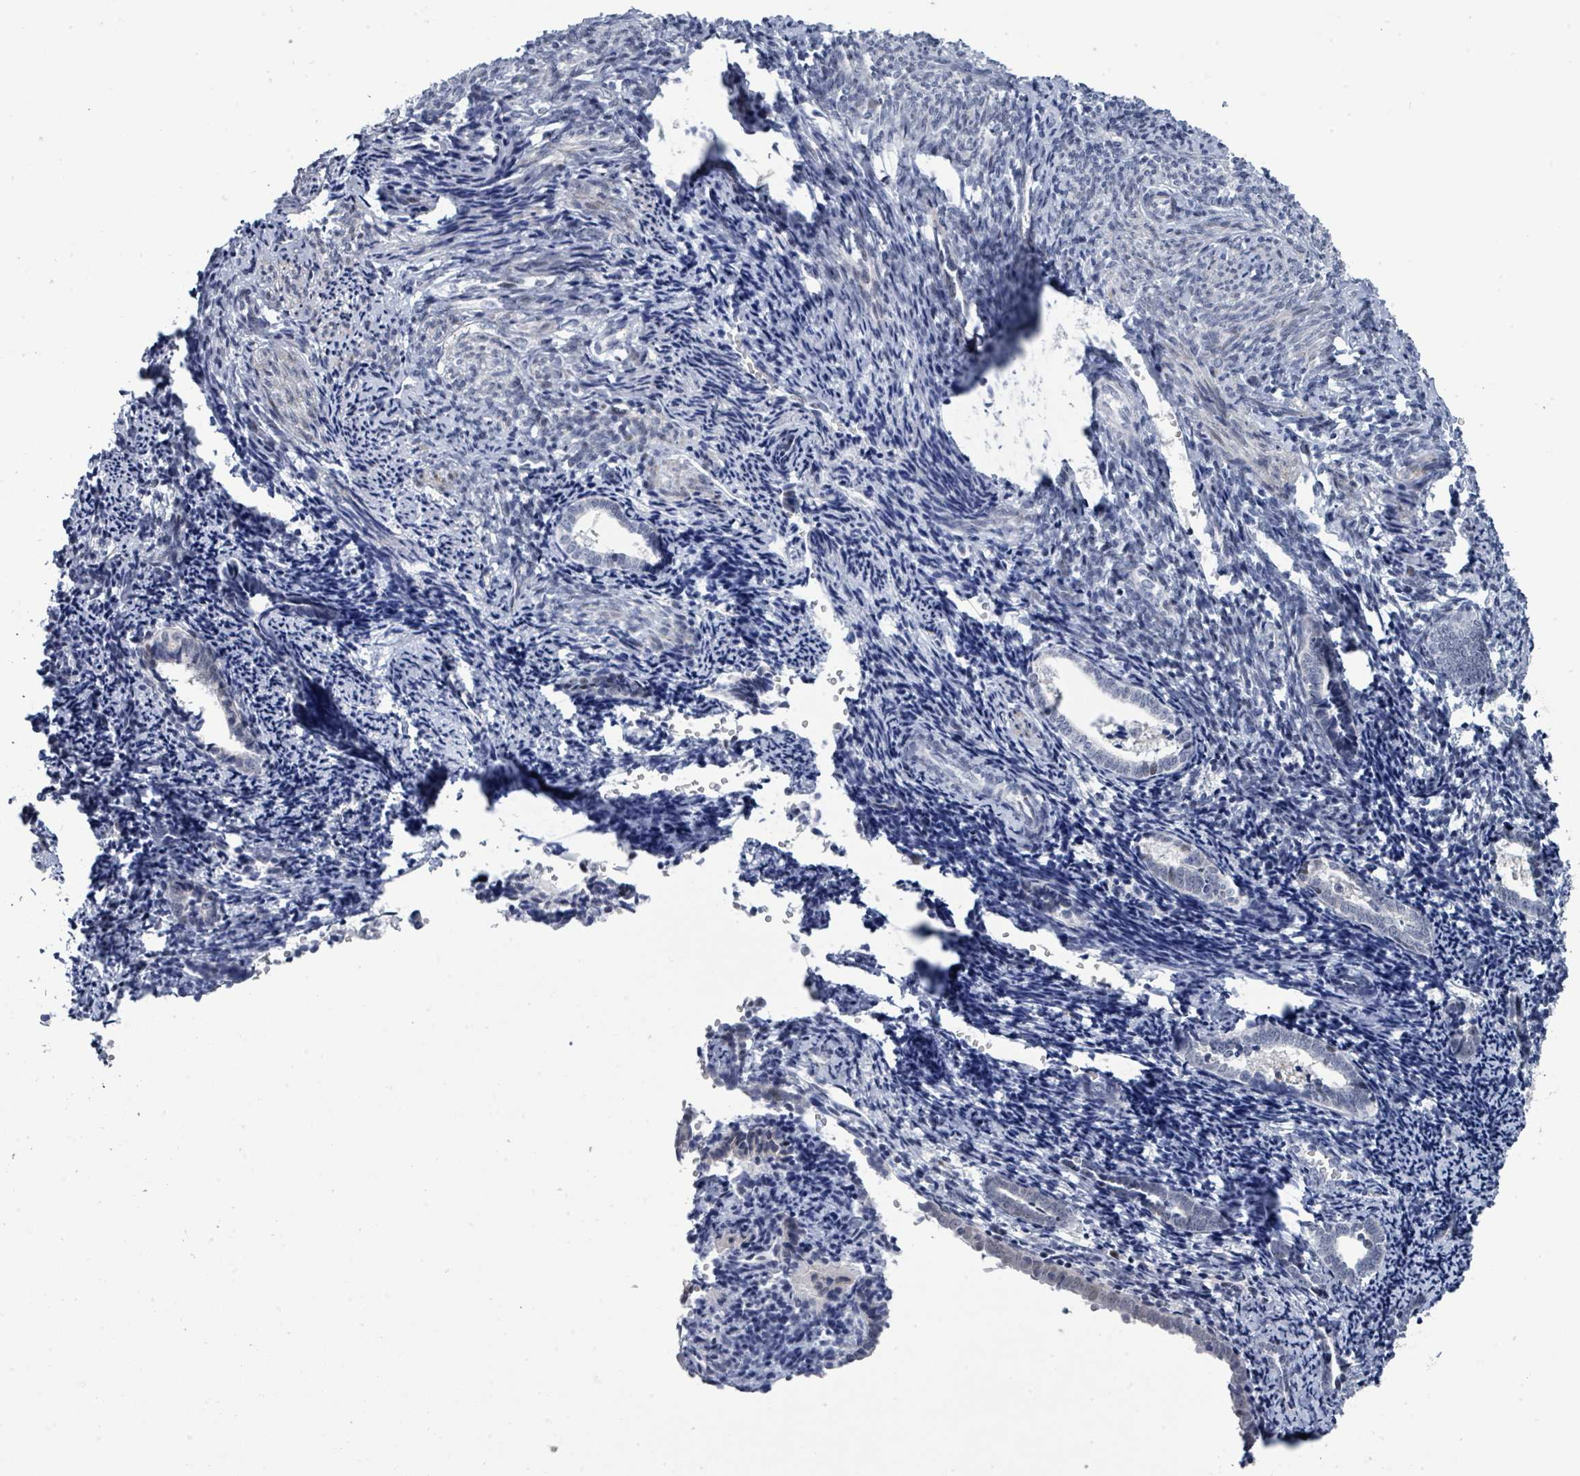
{"staining": {"intensity": "weak", "quantity": "25%-75%", "location": "nuclear"}, "tissue": "endometrium", "cell_type": "Cells in endometrial stroma", "image_type": "normal", "snomed": [{"axis": "morphology", "description": "Normal tissue, NOS"}, {"axis": "topography", "description": "Endometrium"}], "caption": "High-magnification brightfield microscopy of unremarkable endometrium stained with DAB (3,3'-diaminobenzidine) (brown) and counterstained with hematoxylin (blue). cells in endometrial stroma exhibit weak nuclear staining is identified in approximately25%-75% of cells. The protein is shown in brown color, while the nuclei are stained blue.", "gene": "CT45A10", "patient": {"sex": "female", "age": 54}}